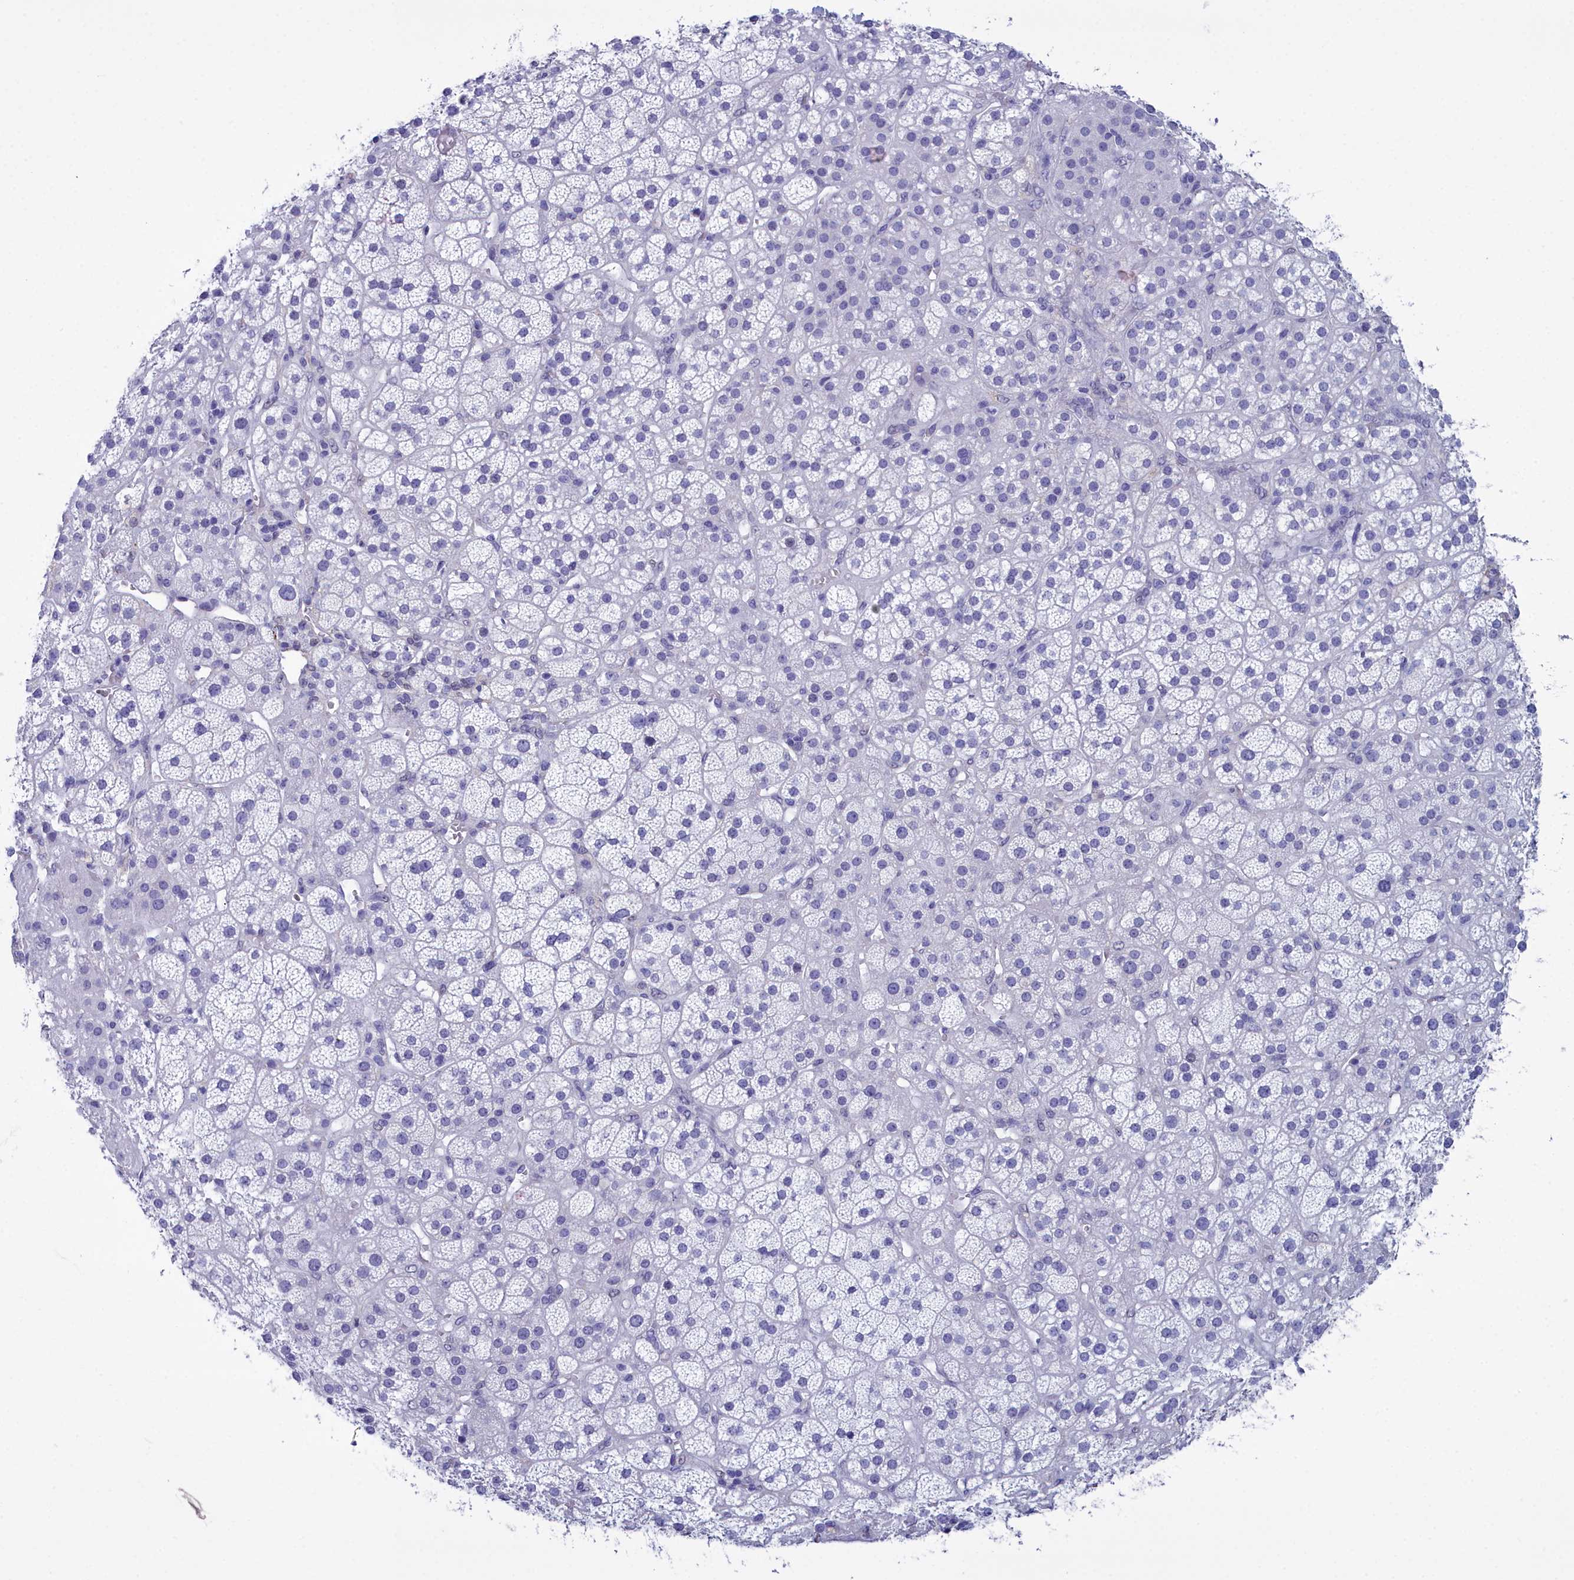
{"staining": {"intensity": "negative", "quantity": "none", "location": "none"}, "tissue": "adrenal gland", "cell_type": "Glandular cells", "image_type": "normal", "snomed": [{"axis": "morphology", "description": "Normal tissue, NOS"}, {"axis": "topography", "description": "Adrenal gland"}], "caption": "Histopathology image shows no significant protein positivity in glandular cells of unremarkable adrenal gland. (DAB (3,3'-diaminobenzidine) immunohistochemistry (IHC), high magnification).", "gene": "MAP6", "patient": {"sex": "female", "age": 70}}